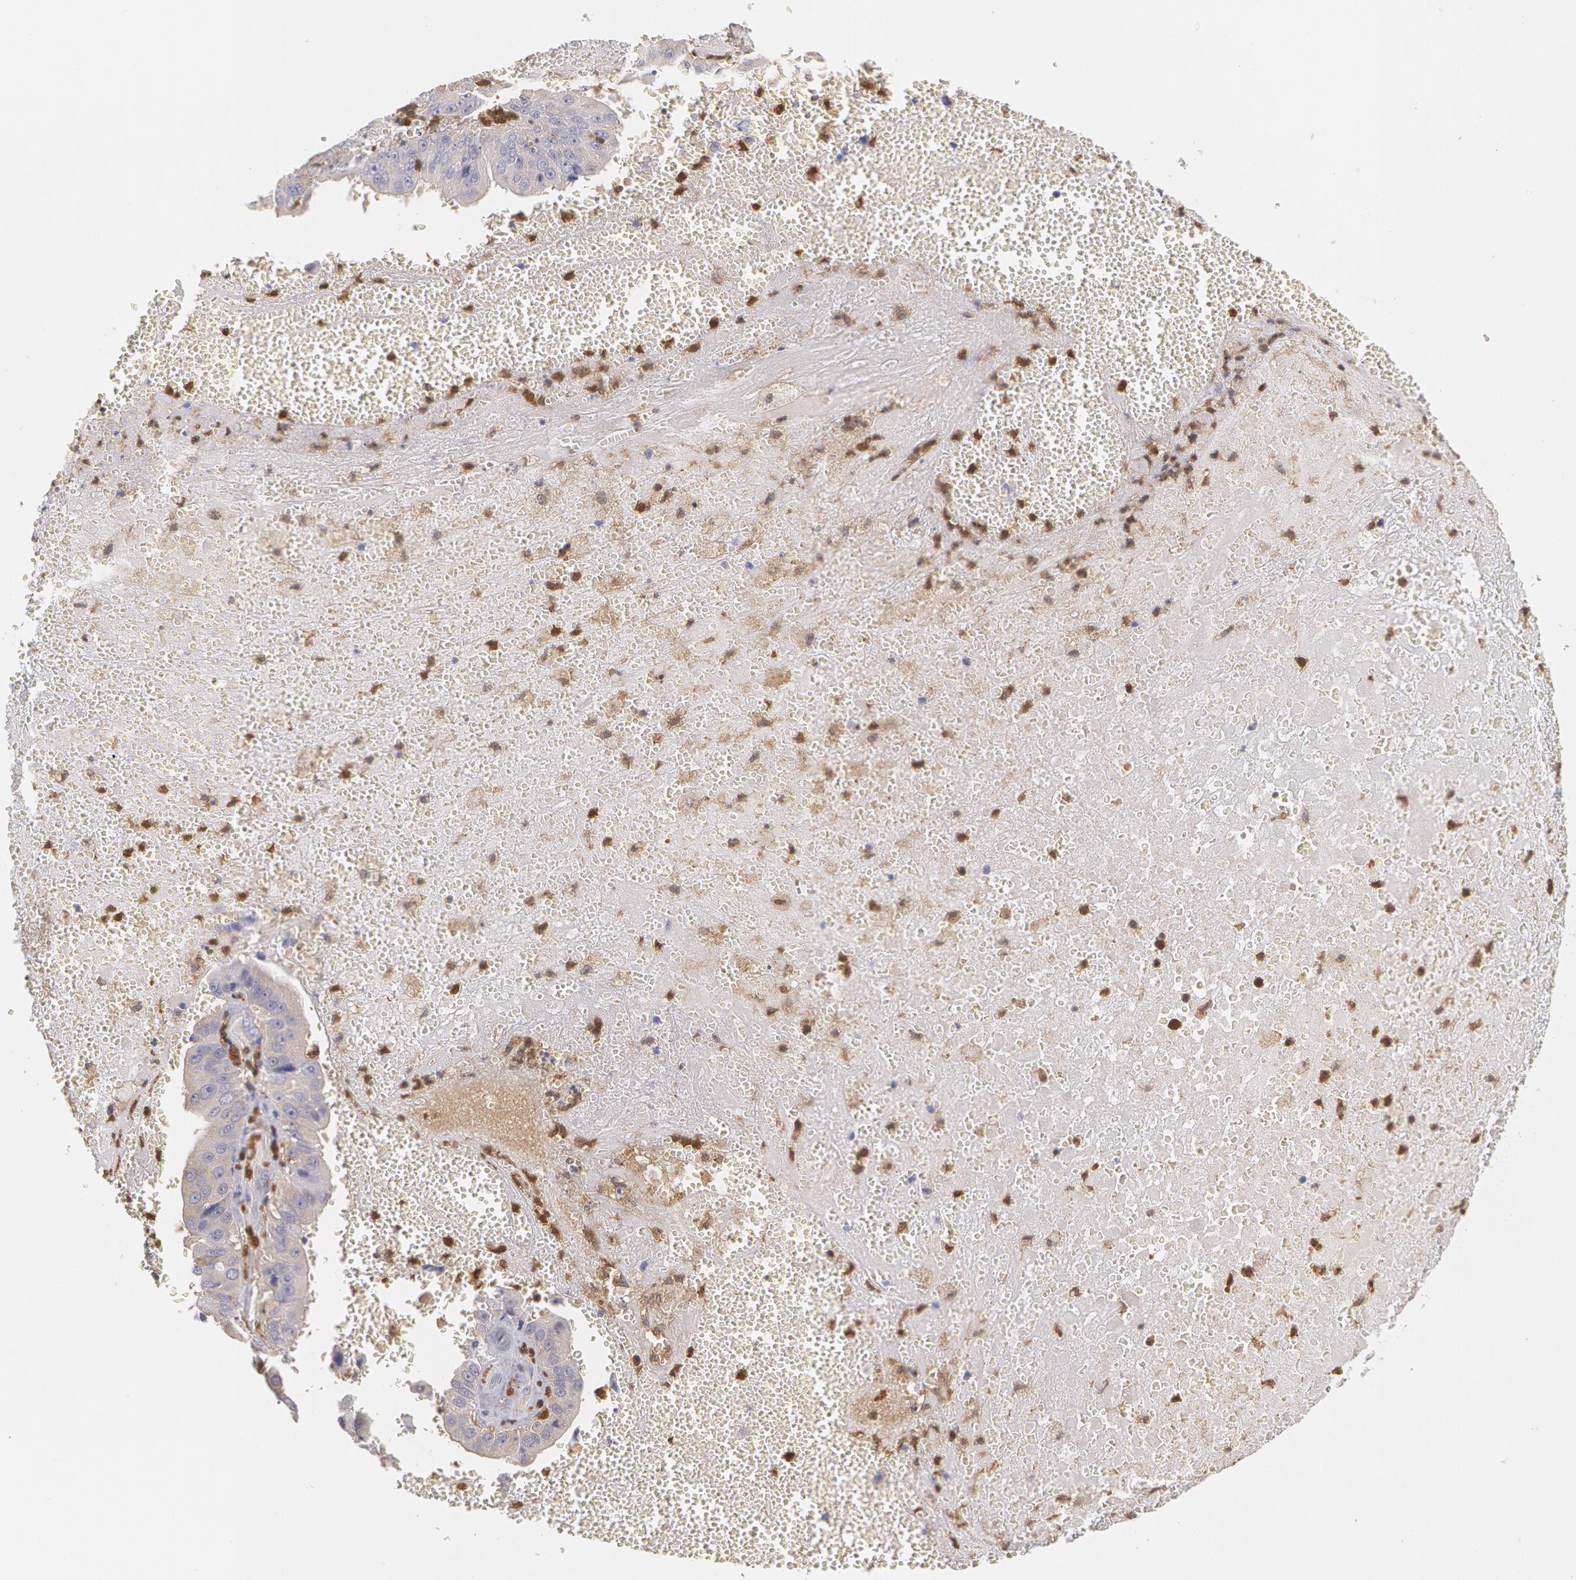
{"staining": {"intensity": "weak", "quantity": ">75%", "location": "cytoplasmic/membranous"}, "tissue": "liver cancer", "cell_type": "Tumor cells", "image_type": "cancer", "snomed": [{"axis": "morphology", "description": "Cholangiocarcinoma"}, {"axis": "topography", "description": "Liver"}], "caption": "A low amount of weak cytoplasmic/membranous staining is seen in approximately >75% of tumor cells in liver cancer (cholangiocarcinoma) tissue.", "gene": "SYK", "patient": {"sex": "female", "age": 79}}